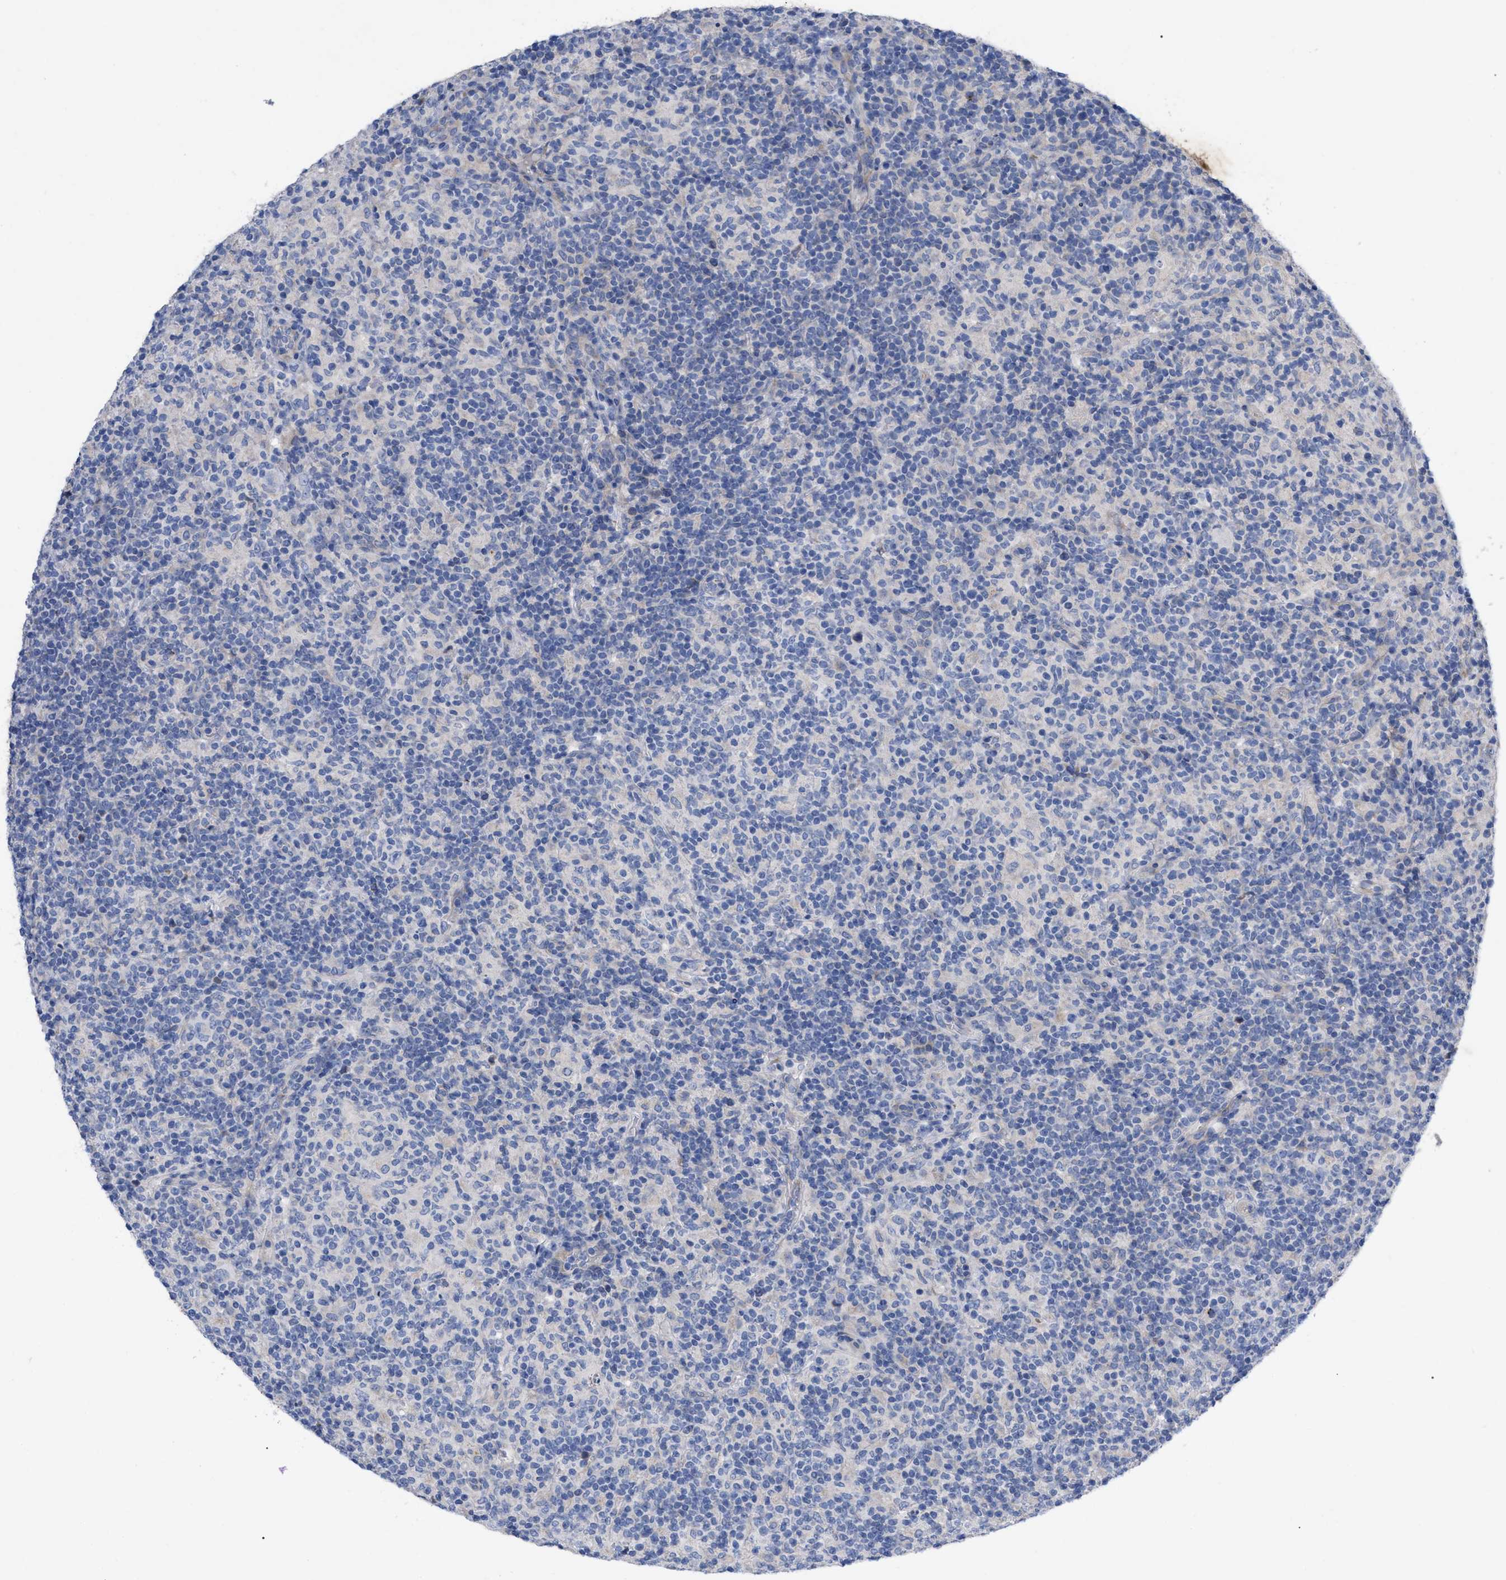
{"staining": {"intensity": "negative", "quantity": "none", "location": "none"}, "tissue": "lymphoma", "cell_type": "Tumor cells", "image_type": "cancer", "snomed": [{"axis": "morphology", "description": "Hodgkin's disease, NOS"}, {"axis": "topography", "description": "Lymph node"}], "caption": "This is a photomicrograph of immunohistochemistry staining of lymphoma, which shows no expression in tumor cells.", "gene": "VIP", "patient": {"sex": "male", "age": 70}}